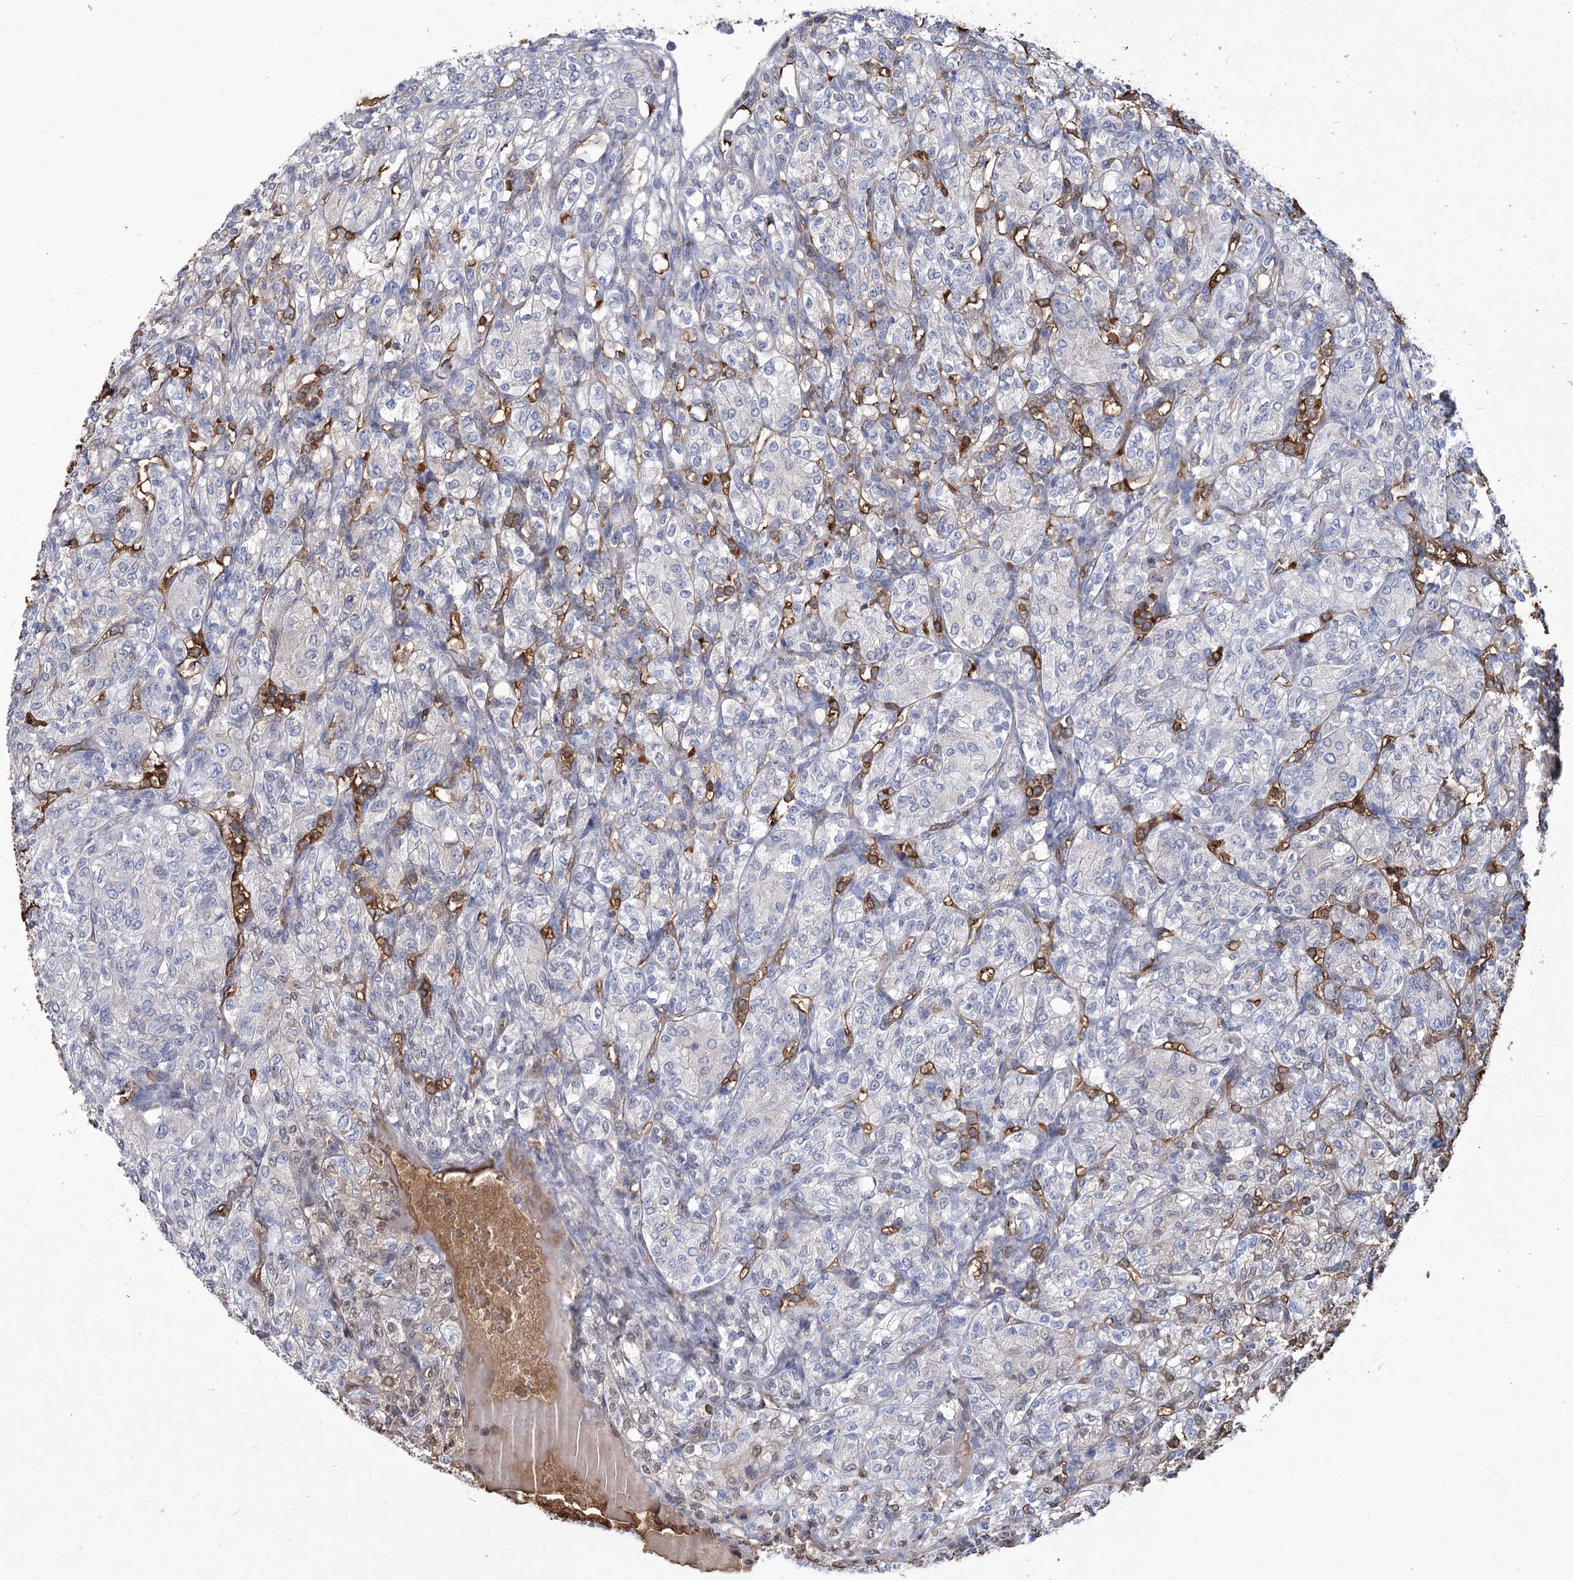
{"staining": {"intensity": "negative", "quantity": "none", "location": "none"}, "tissue": "renal cancer", "cell_type": "Tumor cells", "image_type": "cancer", "snomed": [{"axis": "morphology", "description": "Adenocarcinoma, NOS"}, {"axis": "topography", "description": "Kidney"}], "caption": "Immunohistochemical staining of adenocarcinoma (renal) reveals no significant staining in tumor cells.", "gene": "HBA1", "patient": {"sex": "male", "age": 77}}